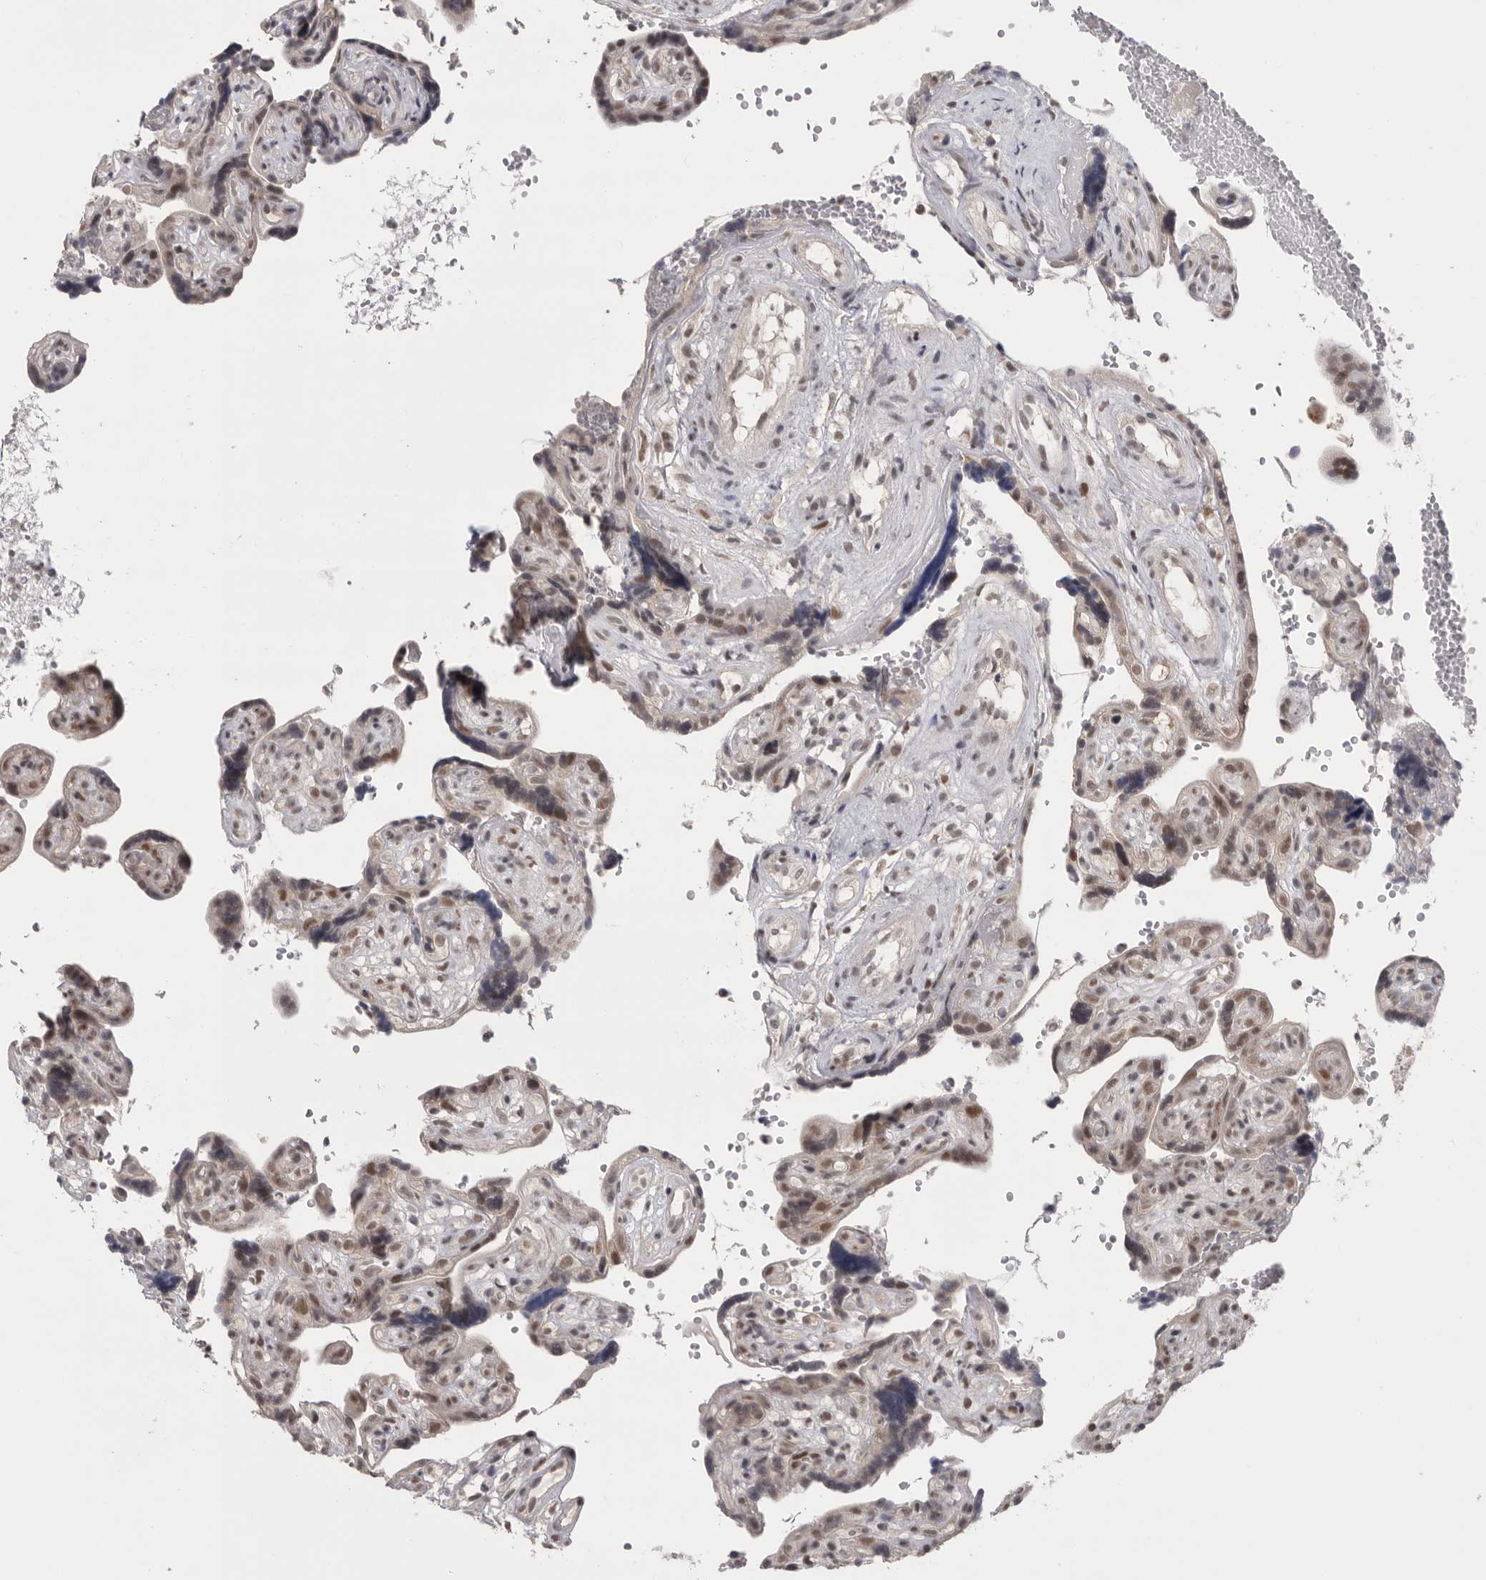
{"staining": {"intensity": "strong", "quantity": ">75%", "location": "nuclear"}, "tissue": "placenta", "cell_type": "Decidual cells", "image_type": "normal", "snomed": [{"axis": "morphology", "description": "Normal tissue, NOS"}, {"axis": "topography", "description": "Placenta"}], "caption": "This histopathology image reveals IHC staining of benign placenta, with high strong nuclear positivity in about >75% of decidual cells.", "gene": "POU5F1", "patient": {"sex": "female", "age": 30}}